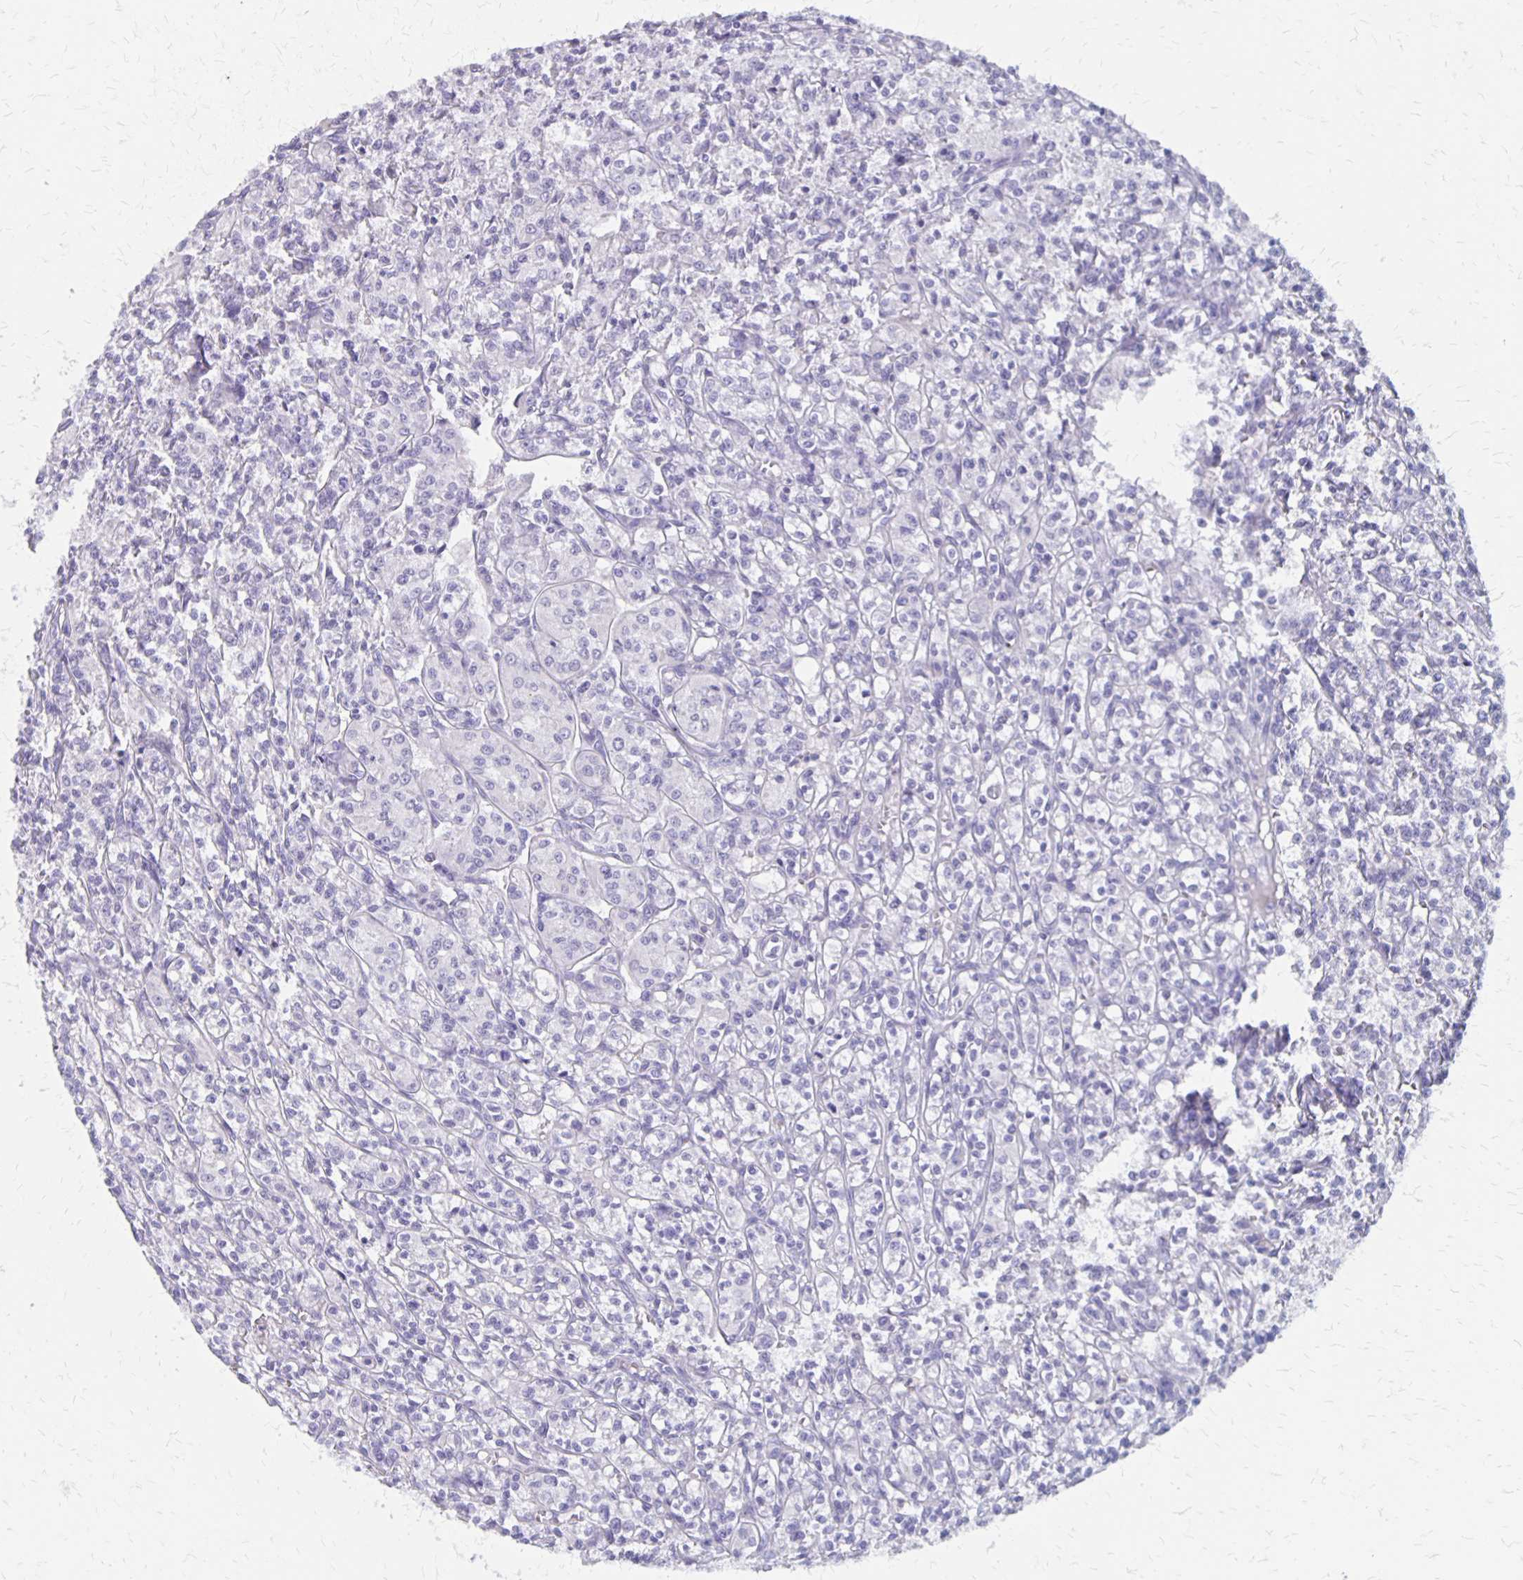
{"staining": {"intensity": "negative", "quantity": "none", "location": "none"}, "tissue": "renal cancer", "cell_type": "Tumor cells", "image_type": "cancer", "snomed": [{"axis": "morphology", "description": "Adenocarcinoma, NOS"}, {"axis": "topography", "description": "Kidney"}], "caption": "Immunohistochemistry of renal adenocarcinoma shows no expression in tumor cells.", "gene": "SEPTIN5", "patient": {"sex": "male", "age": 36}}